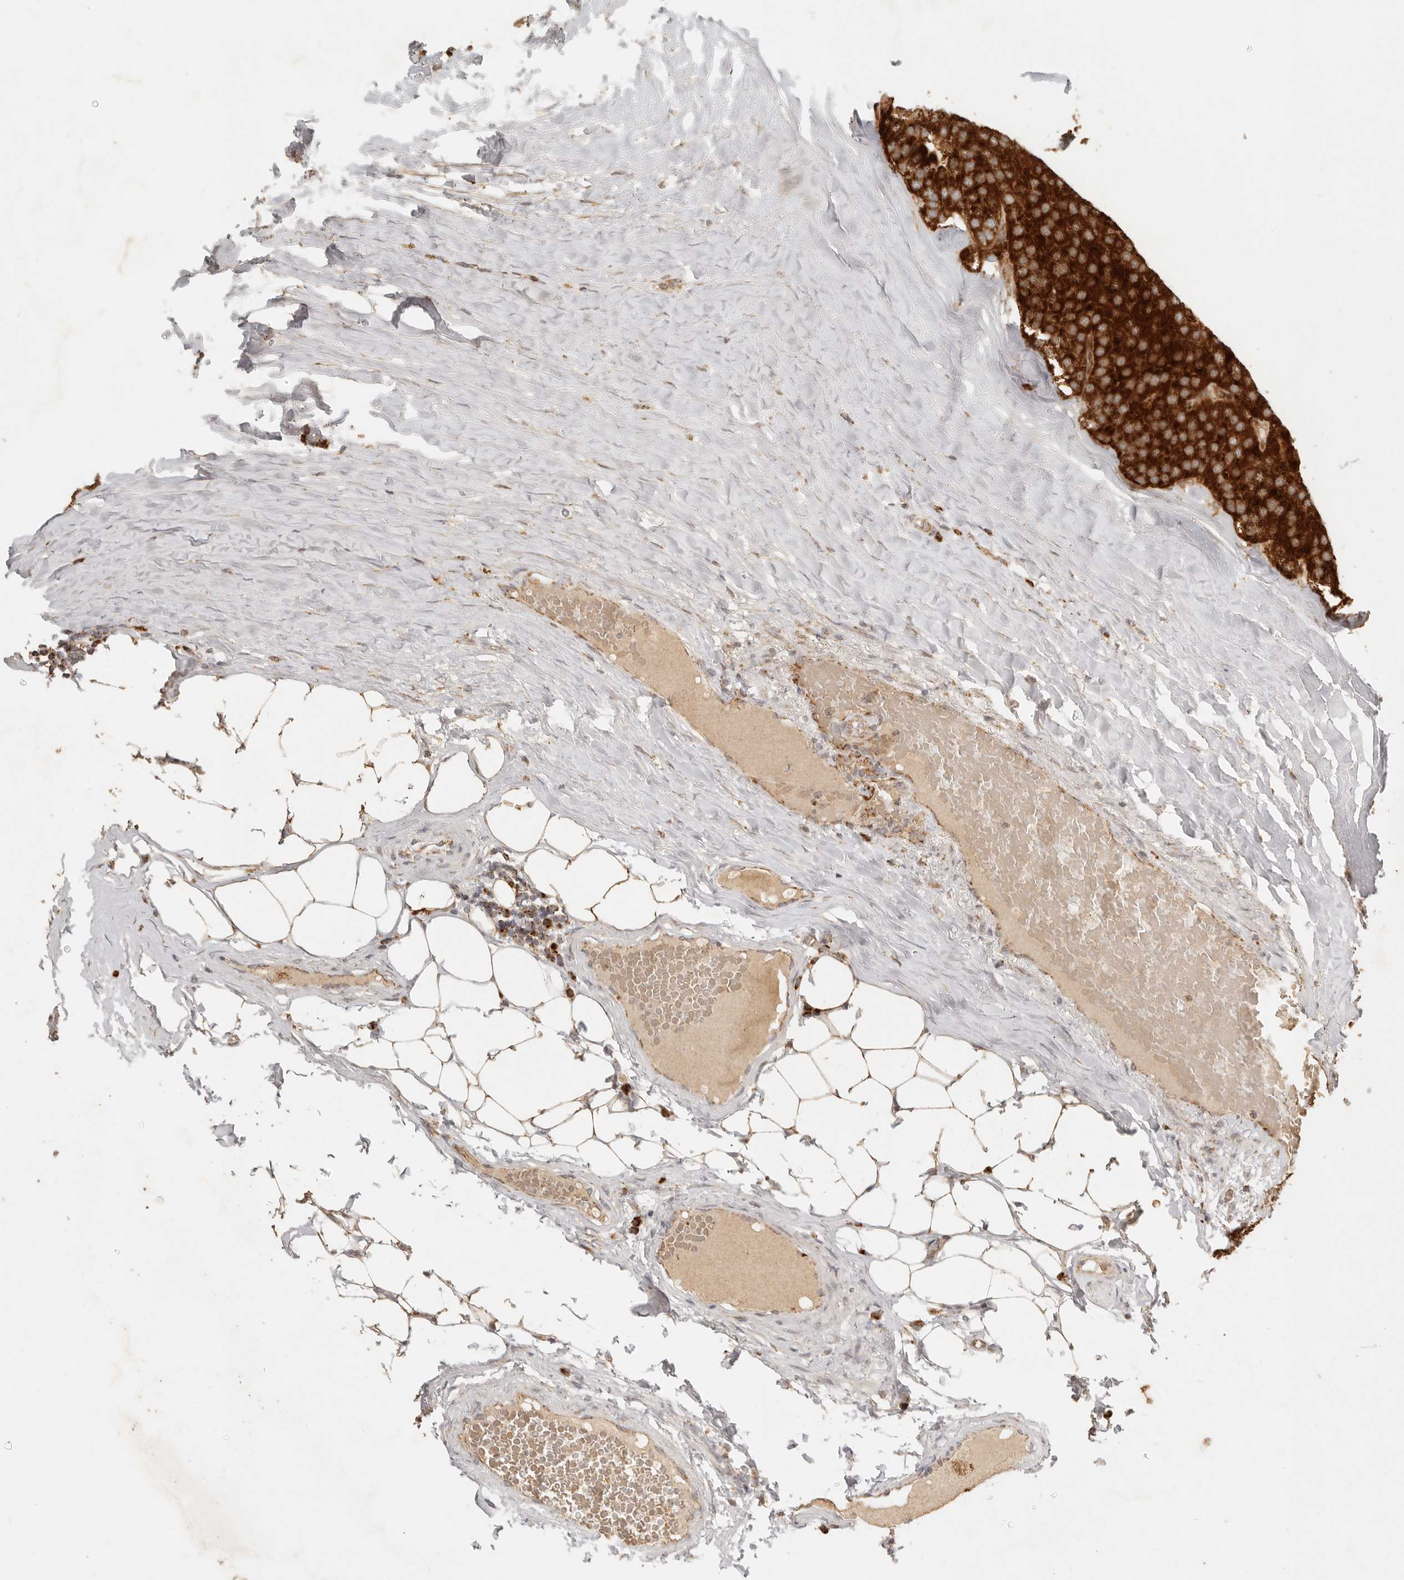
{"staining": {"intensity": "strong", "quantity": ">75%", "location": "cytoplasmic/membranous"}, "tissue": "parathyroid gland", "cell_type": "Glandular cells", "image_type": "normal", "snomed": [{"axis": "morphology", "description": "Normal tissue, NOS"}, {"axis": "morphology", "description": "Adenoma, NOS"}, {"axis": "topography", "description": "Parathyroid gland"}], "caption": "Immunohistochemical staining of unremarkable human parathyroid gland reveals strong cytoplasmic/membranous protein staining in about >75% of glandular cells. The staining was performed using DAB (3,3'-diaminobenzidine), with brown indicating positive protein expression. Nuclei are stained blue with hematoxylin.", "gene": "MRPL55", "patient": {"sex": "female", "age": 86}}